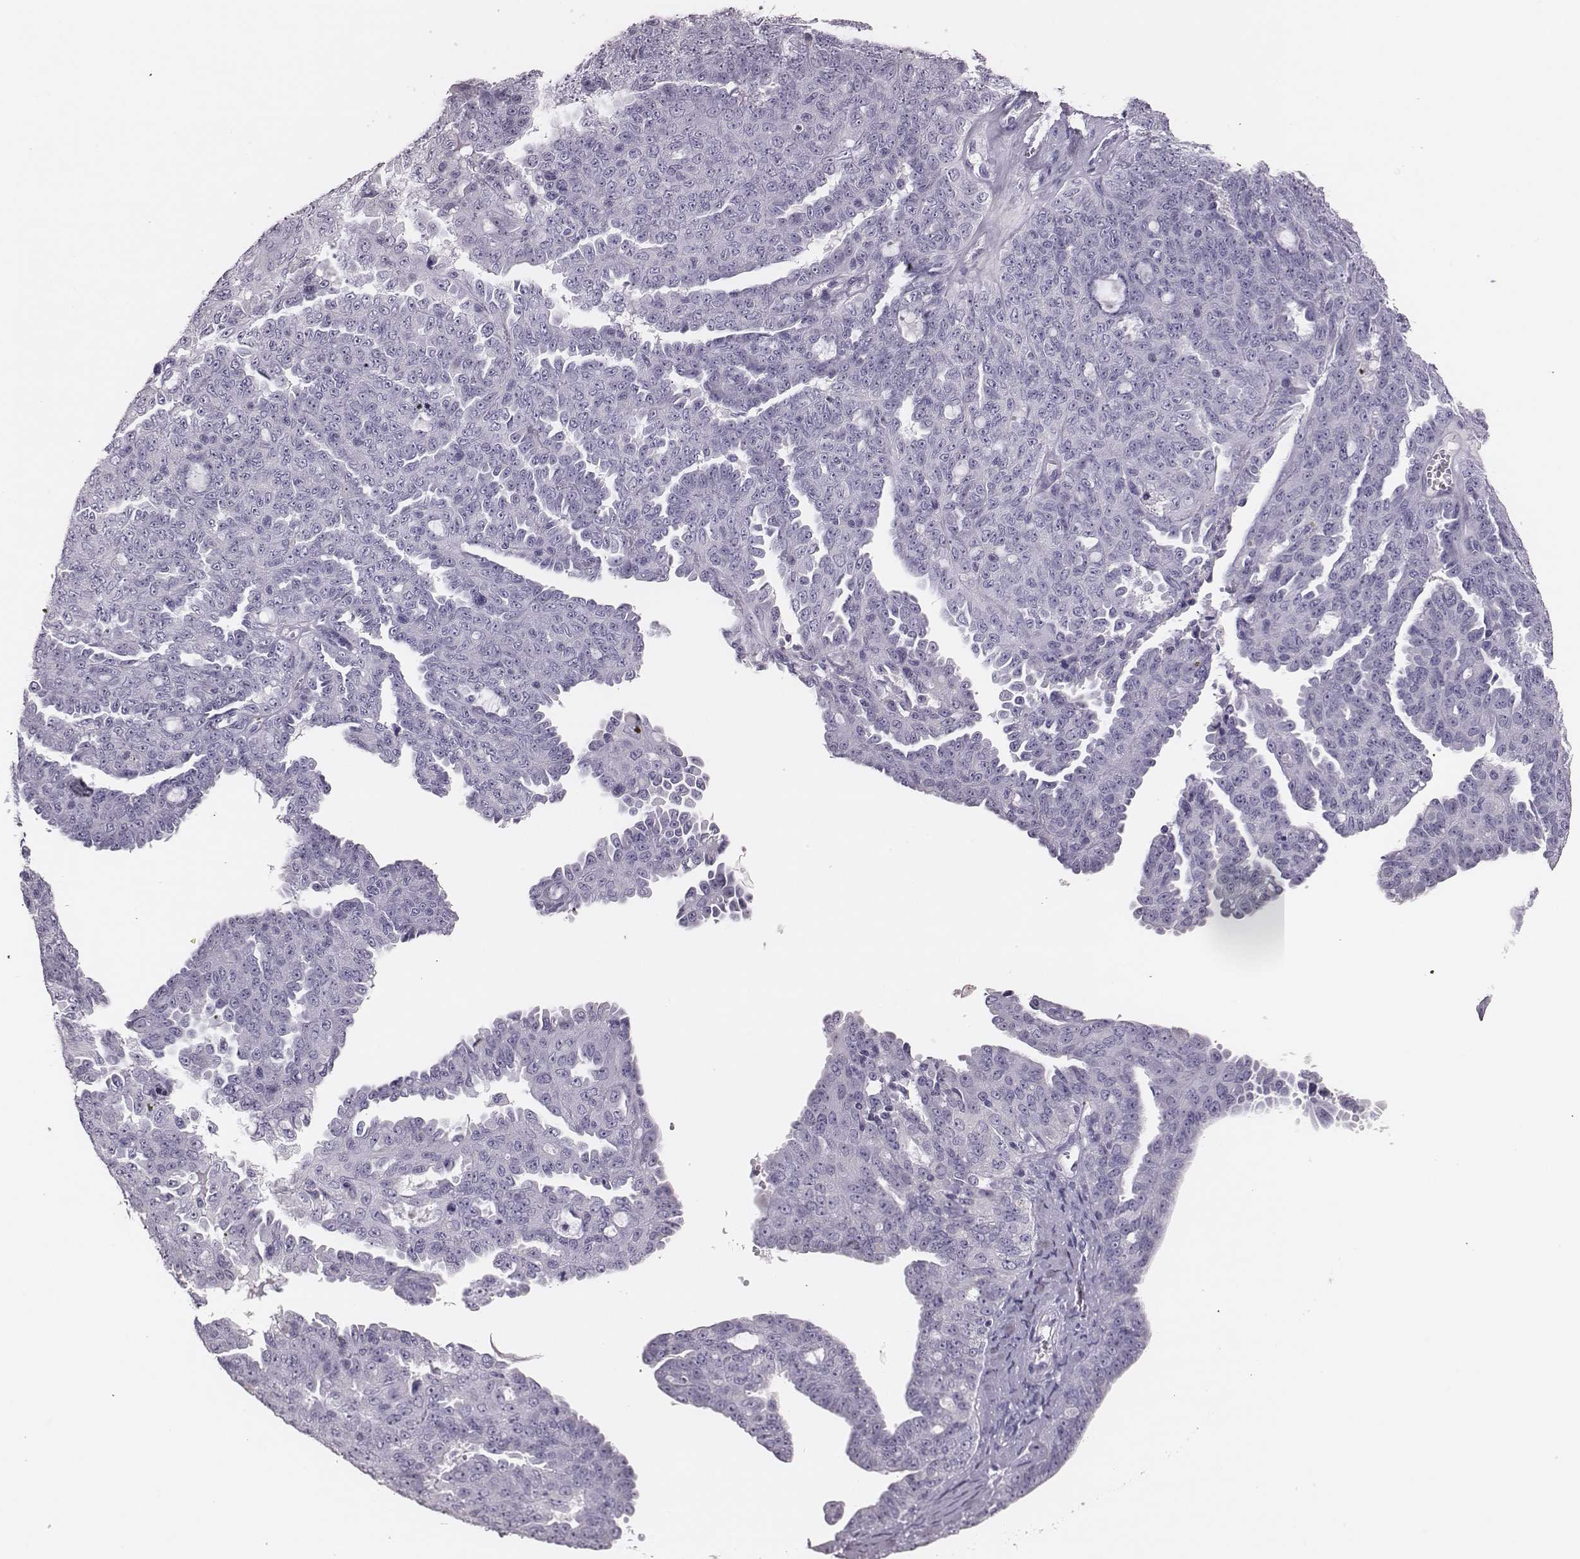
{"staining": {"intensity": "negative", "quantity": "none", "location": "none"}, "tissue": "ovarian cancer", "cell_type": "Tumor cells", "image_type": "cancer", "snomed": [{"axis": "morphology", "description": "Cystadenocarcinoma, serous, NOS"}, {"axis": "topography", "description": "Ovary"}], "caption": "DAB immunohistochemical staining of ovarian serous cystadenocarcinoma demonstrates no significant expression in tumor cells.", "gene": "H1-6", "patient": {"sex": "female", "age": 71}}